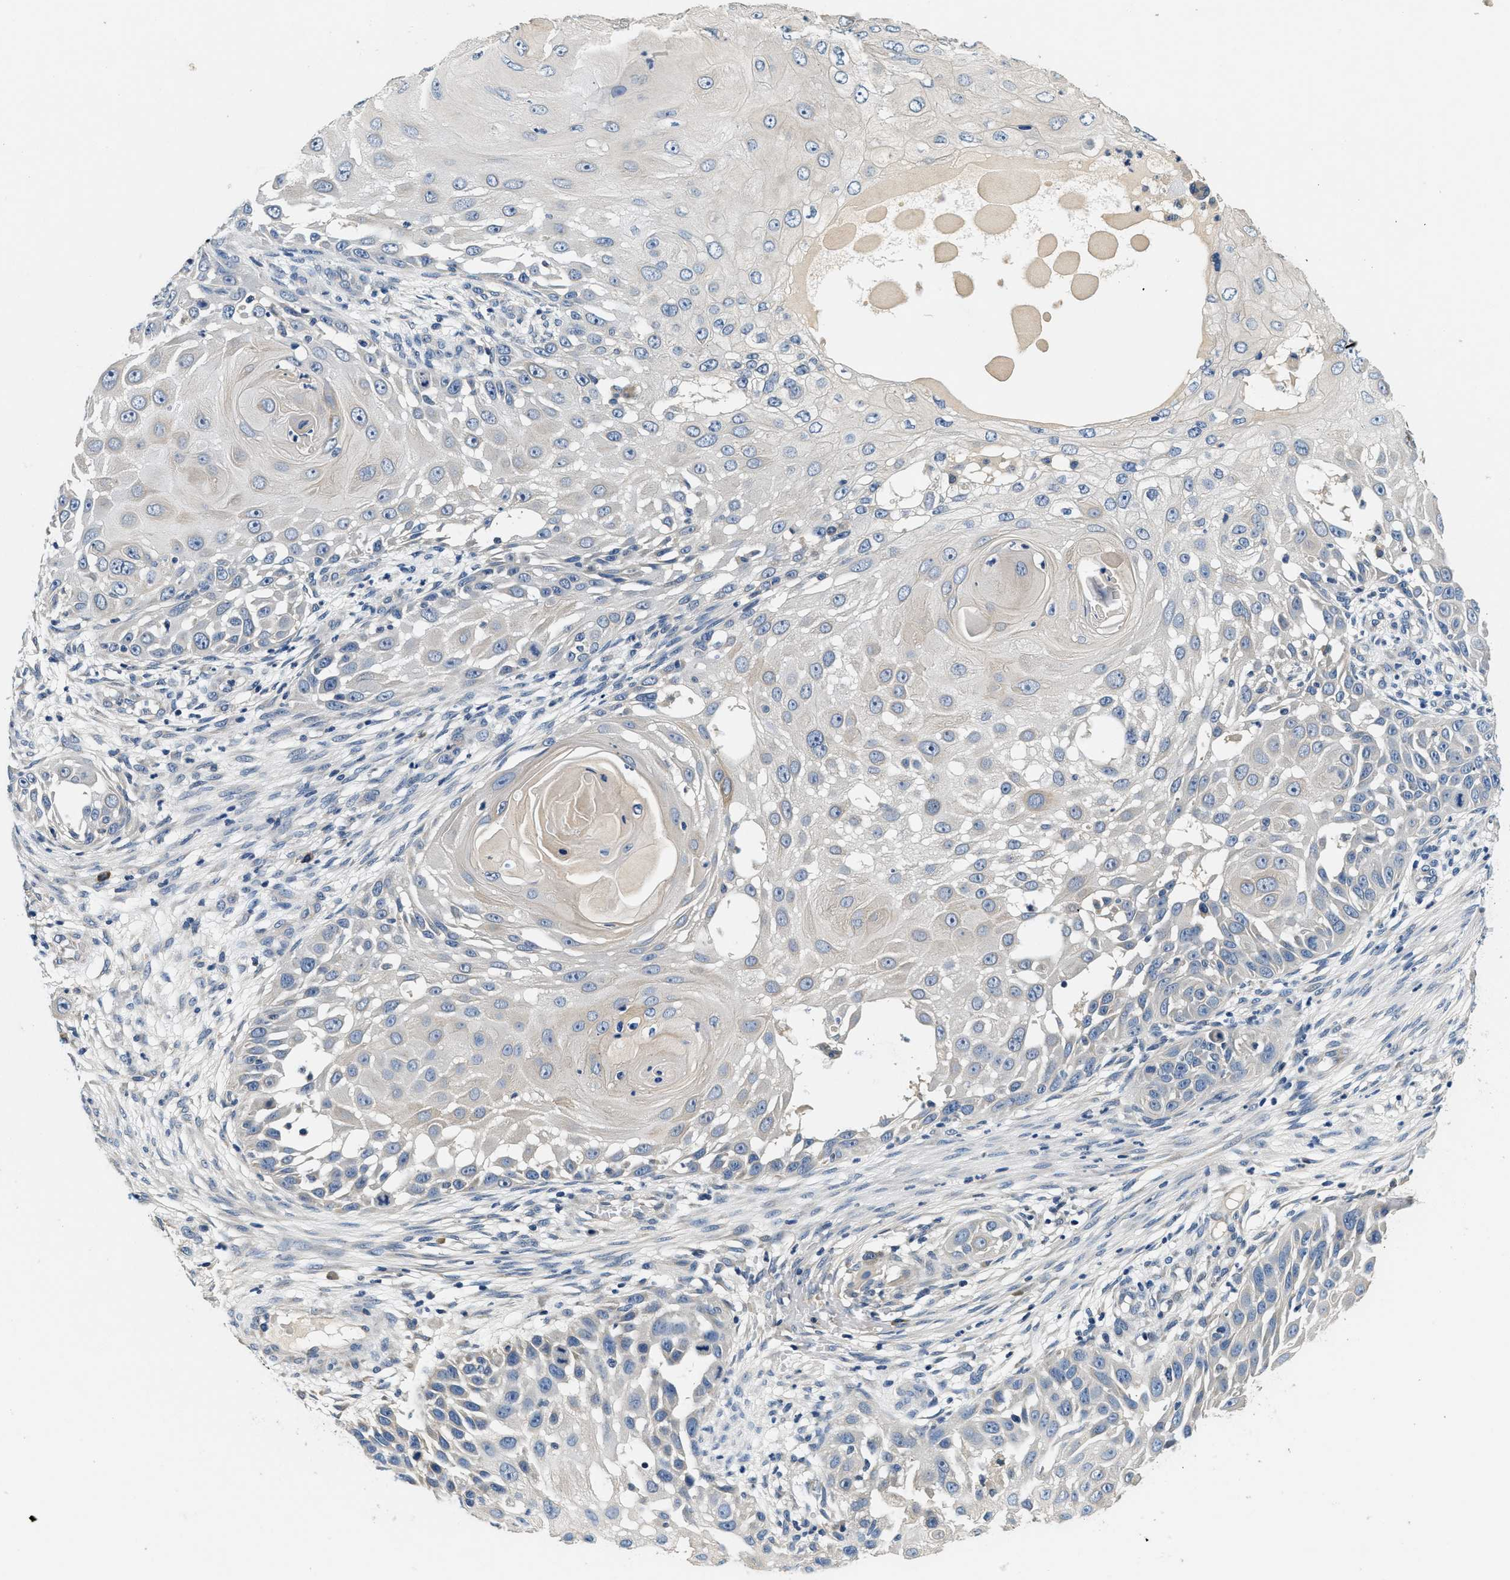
{"staining": {"intensity": "negative", "quantity": "none", "location": "none"}, "tissue": "skin cancer", "cell_type": "Tumor cells", "image_type": "cancer", "snomed": [{"axis": "morphology", "description": "Squamous cell carcinoma, NOS"}, {"axis": "topography", "description": "Skin"}], "caption": "High magnification brightfield microscopy of skin squamous cell carcinoma stained with DAB (3,3'-diaminobenzidine) (brown) and counterstained with hematoxylin (blue): tumor cells show no significant expression. (Brightfield microscopy of DAB immunohistochemistry (IHC) at high magnification).", "gene": "ALDH3A2", "patient": {"sex": "female", "age": 44}}